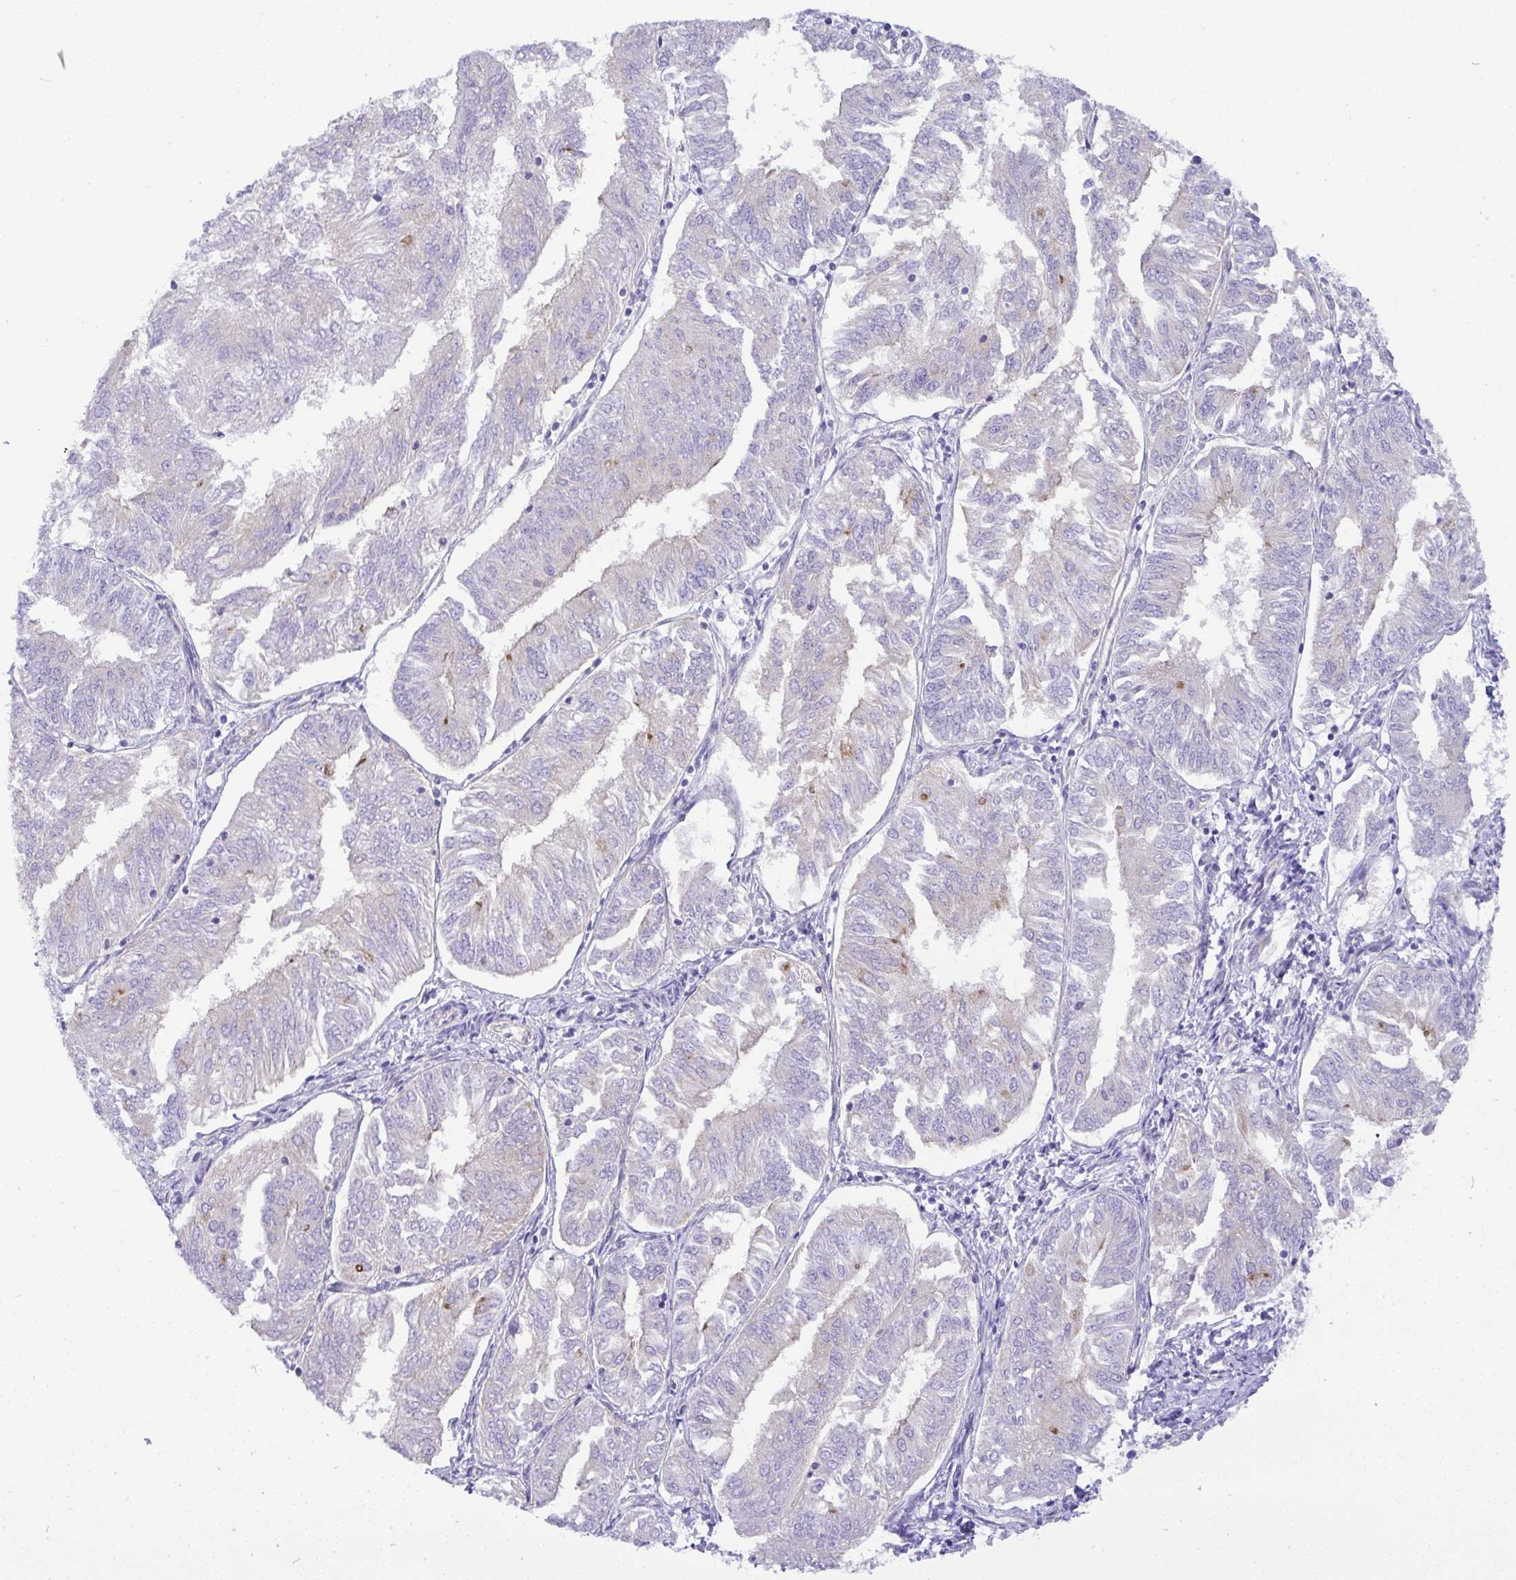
{"staining": {"intensity": "negative", "quantity": "none", "location": "none"}, "tissue": "endometrial cancer", "cell_type": "Tumor cells", "image_type": "cancer", "snomed": [{"axis": "morphology", "description": "Adenocarcinoma, NOS"}, {"axis": "topography", "description": "Endometrium"}], "caption": "Immunohistochemistry (IHC) micrograph of neoplastic tissue: human endometrial adenocarcinoma stained with DAB reveals no significant protein positivity in tumor cells.", "gene": "FAM177A1", "patient": {"sex": "female", "age": 58}}